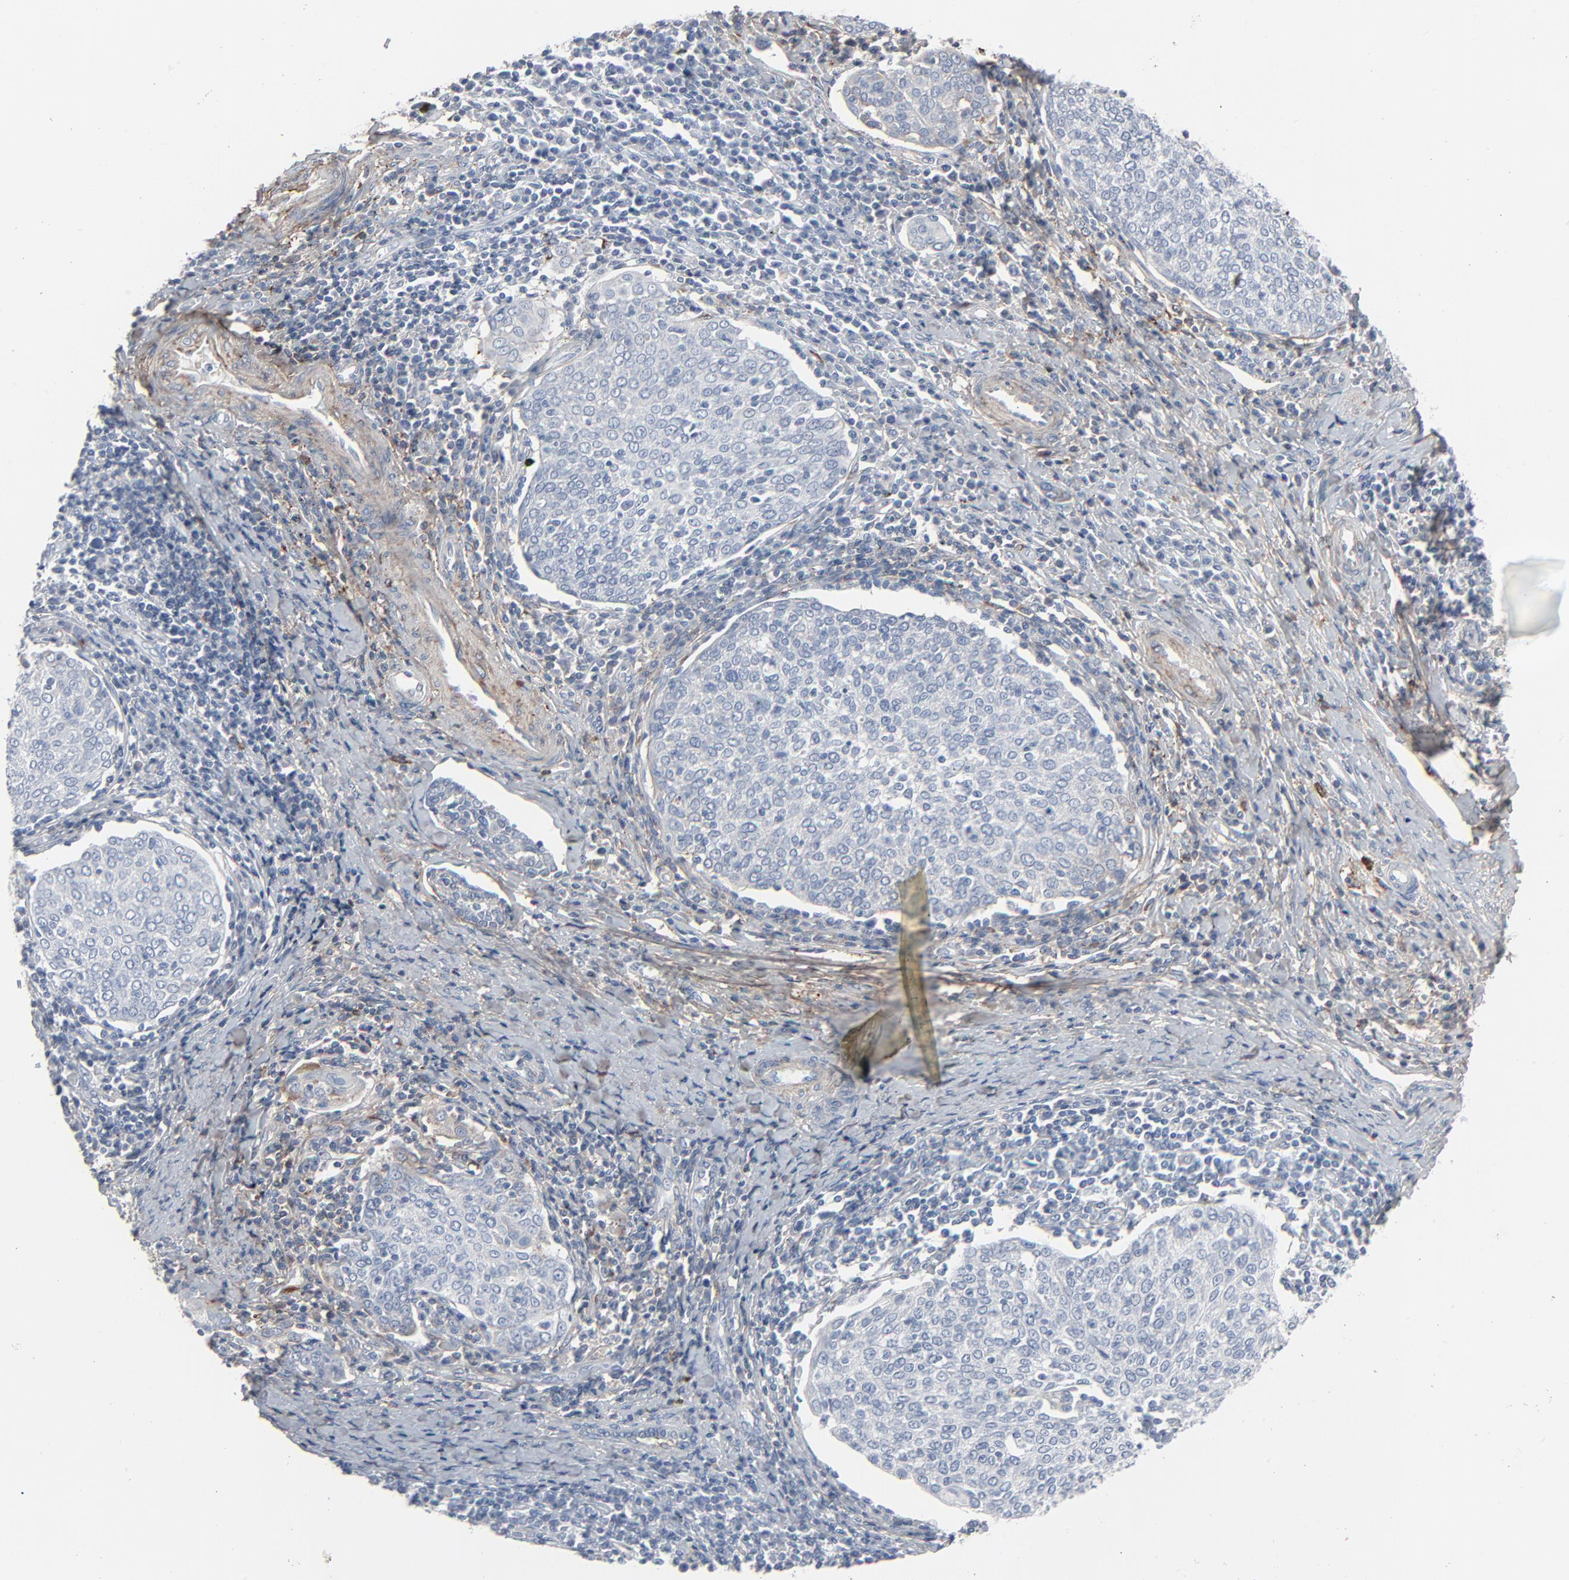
{"staining": {"intensity": "negative", "quantity": "none", "location": "none"}, "tissue": "cervical cancer", "cell_type": "Tumor cells", "image_type": "cancer", "snomed": [{"axis": "morphology", "description": "Squamous cell carcinoma, NOS"}, {"axis": "topography", "description": "Cervix"}], "caption": "Immunohistochemistry (IHC) photomicrograph of cervical cancer (squamous cell carcinoma) stained for a protein (brown), which displays no expression in tumor cells.", "gene": "BGN", "patient": {"sex": "female", "age": 40}}